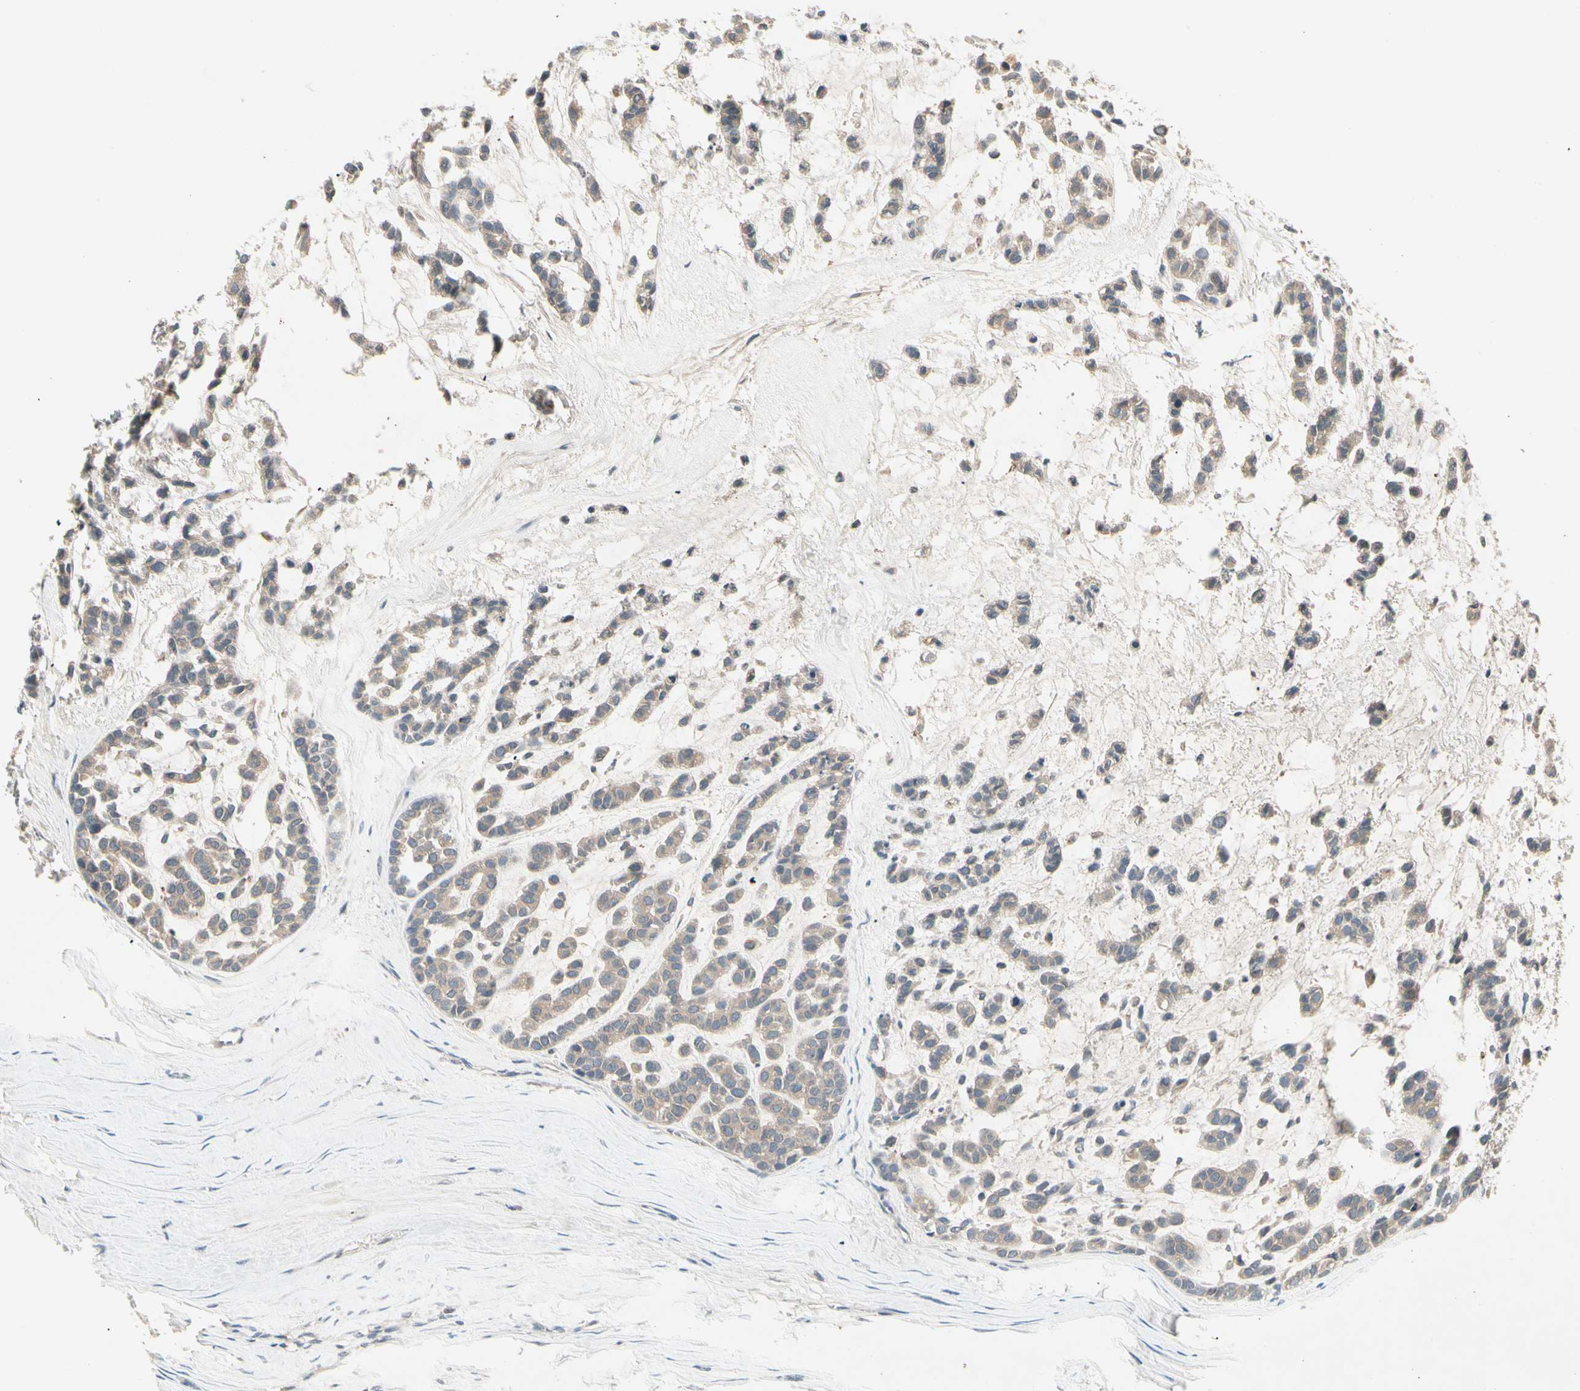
{"staining": {"intensity": "weak", "quantity": ">75%", "location": "cytoplasmic/membranous"}, "tissue": "head and neck cancer", "cell_type": "Tumor cells", "image_type": "cancer", "snomed": [{"axis": "morphology", "description": "Adenocarcinoma, NOS"}, {"axis": "morphology", "description": "Adenoma, NOS"}, {"axis": "topography", "description": "Head-Neck"}], "caption": "Tumor cells reveal weak cytoplasmic/membranous expression in approximately >75% of cells in head and neck cancer. (Stains: DAB in brown, nuclei in blue, Microscopy: brightfield microscopy at high magnification).", "gene": "CCL4", "patient": {"sex": "female", "age": 55}}